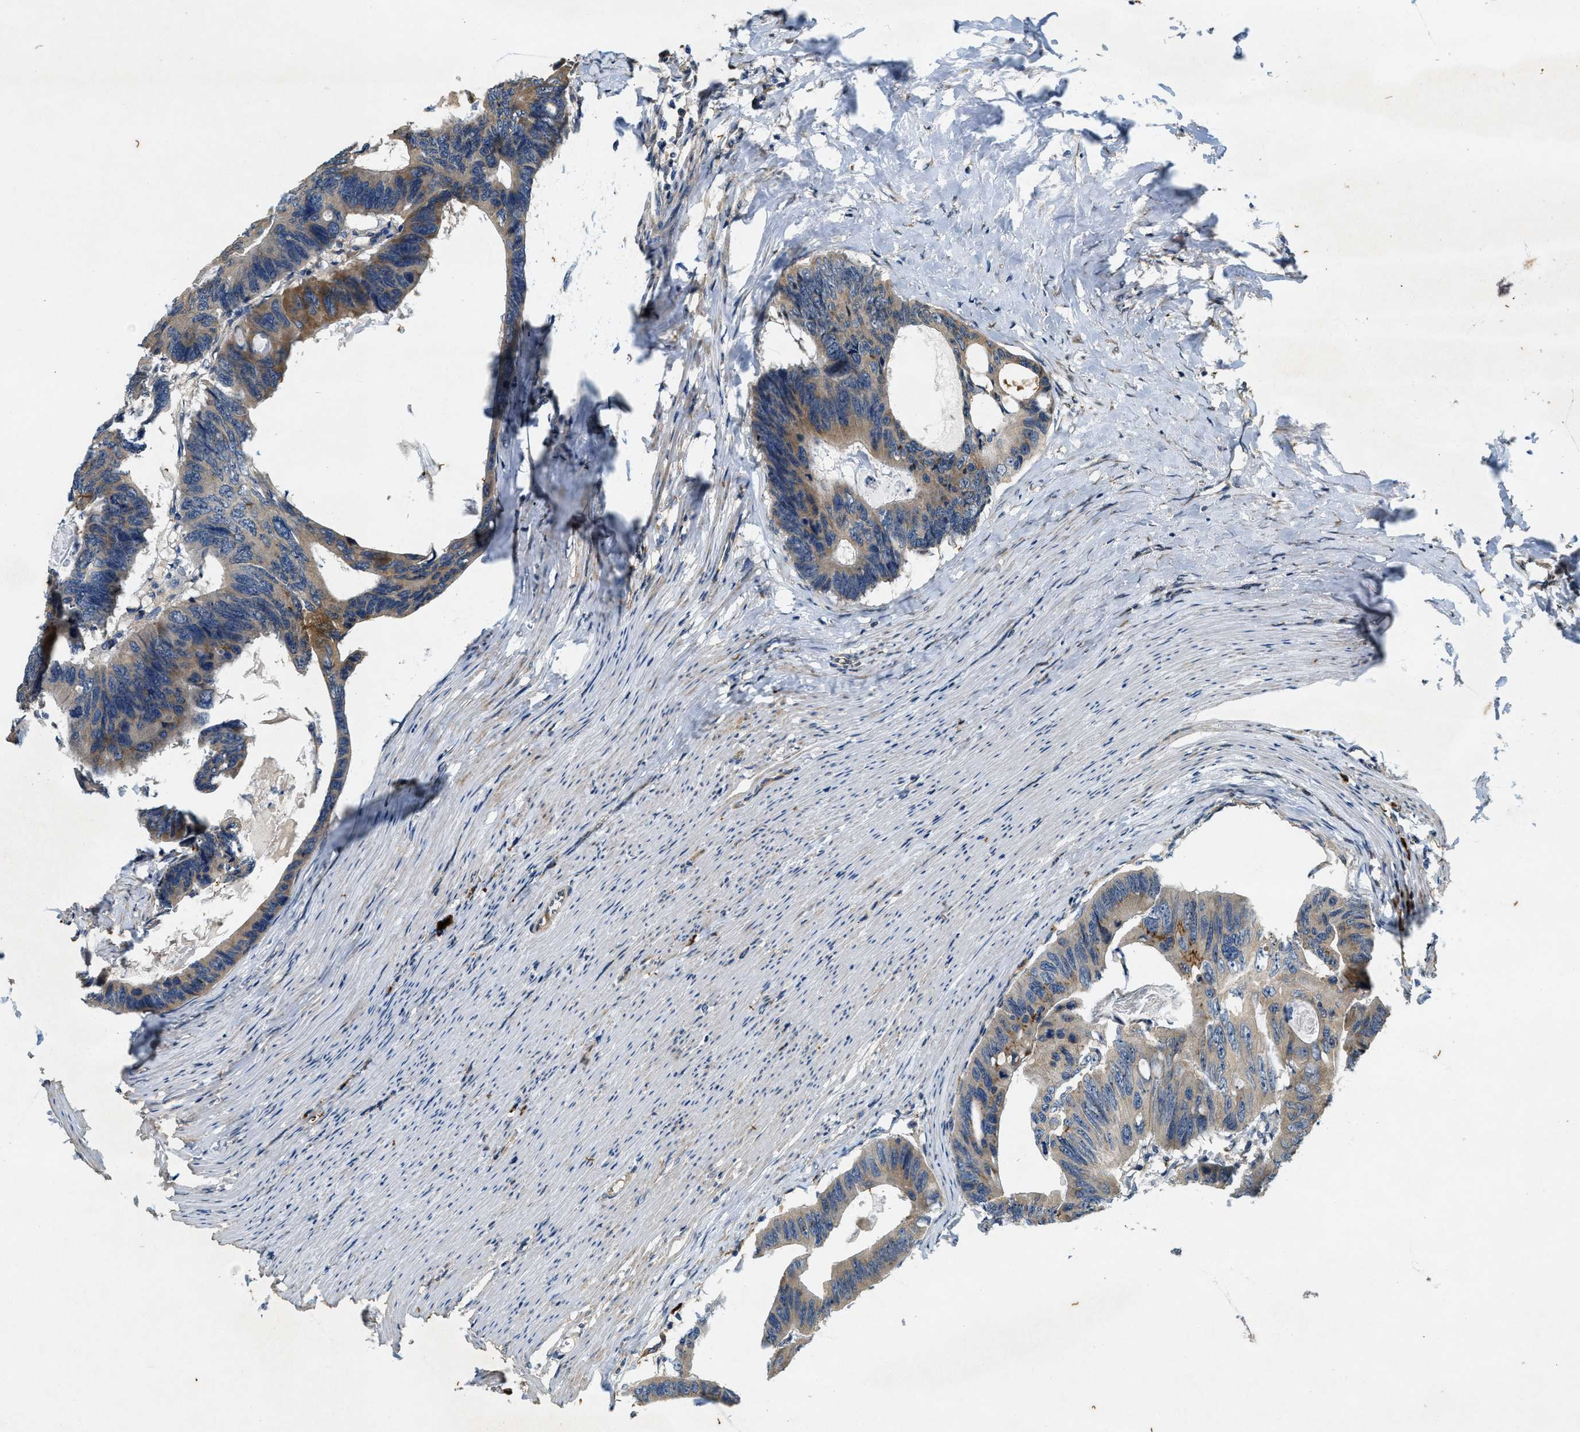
{"staining": {"intensity": "moderate", "quantity": "<25%", "location": "cytoplasmic/membranous"}, "tissue": "colorectal cancer", "cell_type": "Tumor cells", "image_type": "cancer", "snomed": [{"axis": "morphology", "description": "Adenocarcinoma, NOS"}, {"axis": "topography", "description": "Colon"}], "caption": "Adenocarcinoma (colorectal) stained with a protein marker reveals moderate staining in tumor cells.", "gene": "KIF21A", "patient": {"sex": "female", "age": 55}}